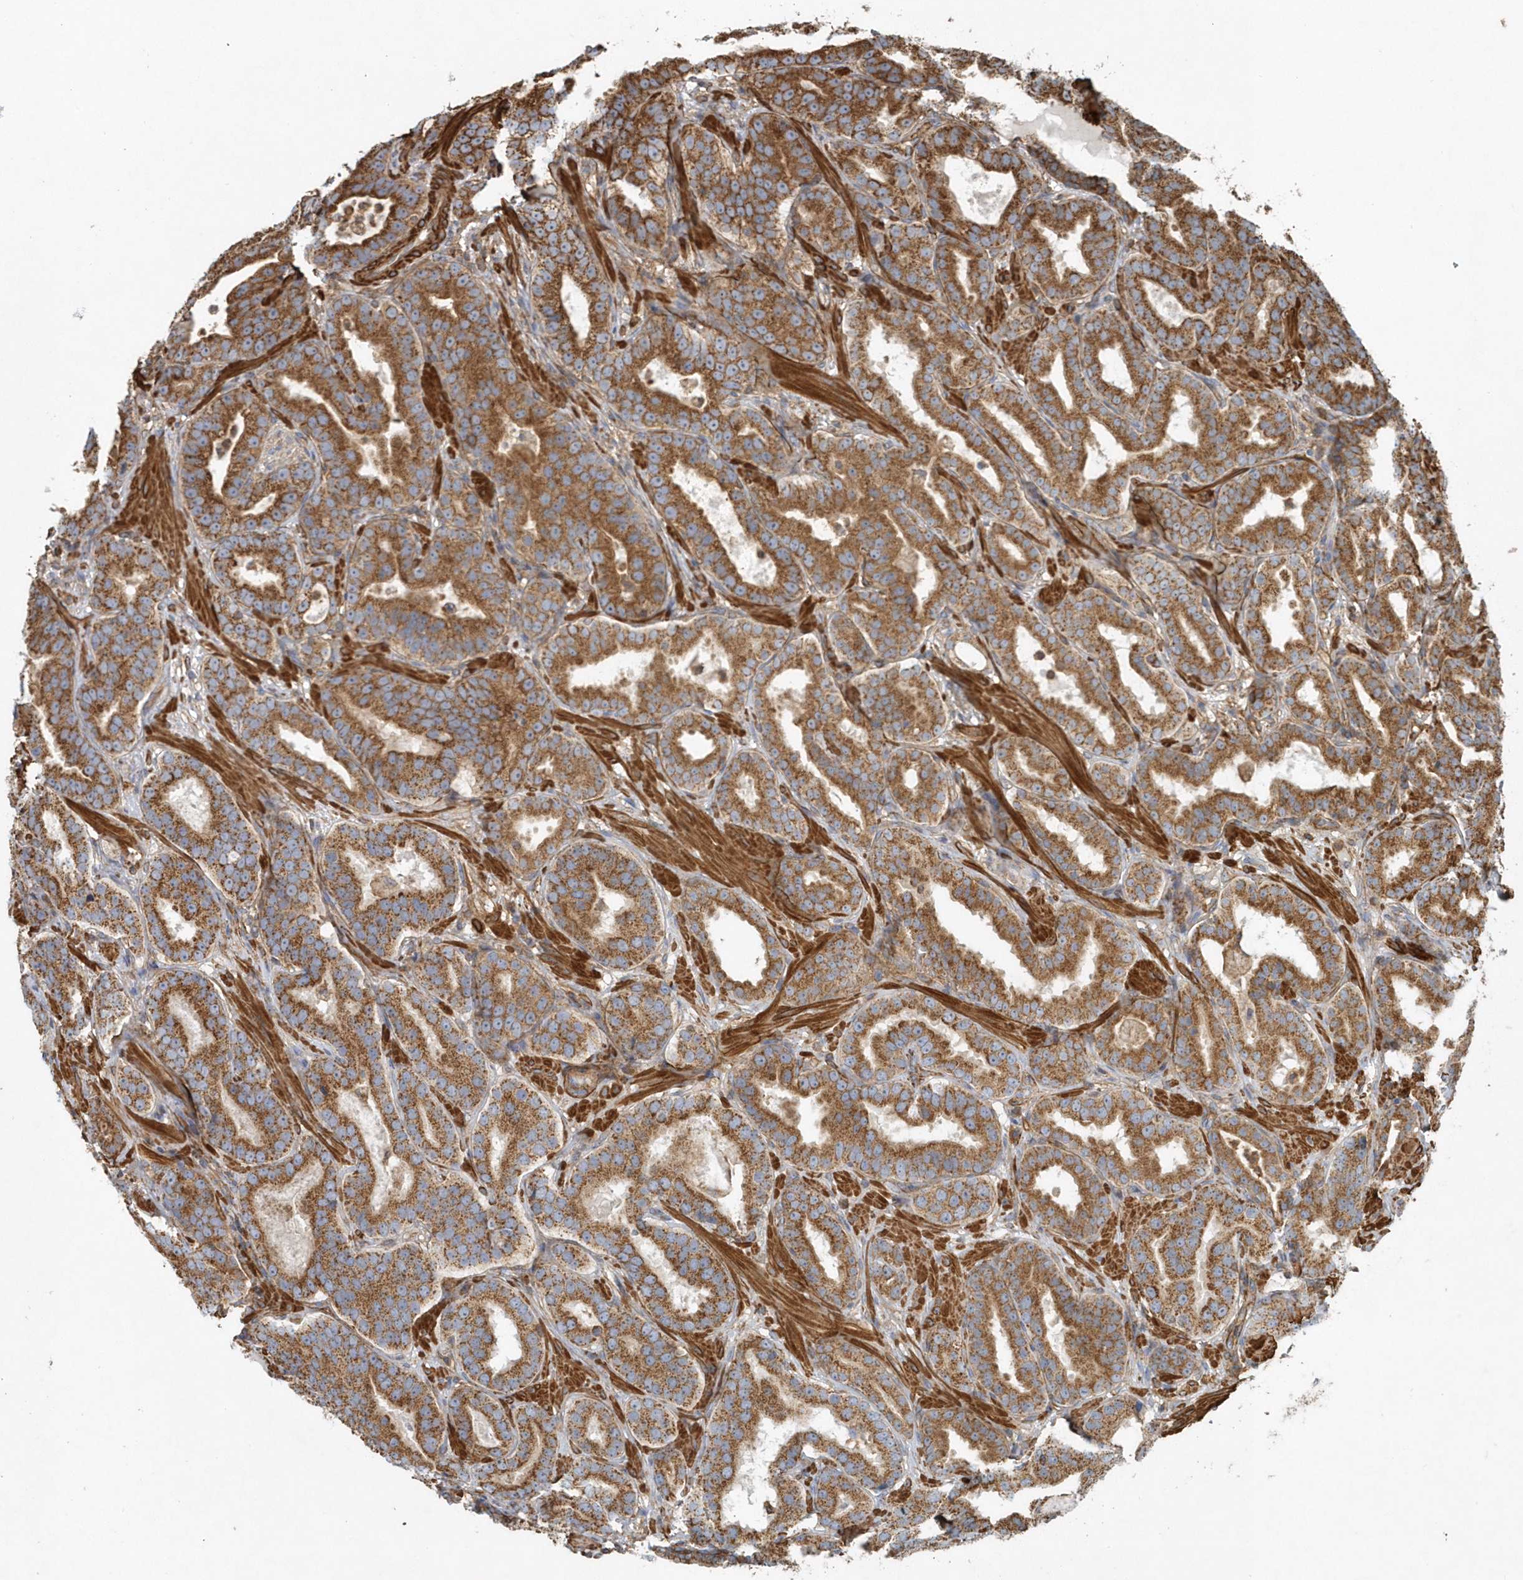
{"staining": {"intensity": "strong", "quantity": ">75%", "location": "cytoplasmic/membranous"}, "tissue": "prostate cancer", "cell_type": "Tumor cells", "image_type": "cancer", "snomed": [{"axis": "morphology", "description": "Adenocarcinoma, Low grade"}, {"axis": "topography", "description": "Prostate"}], "caption": "A histopathology image of prostate cancer (adenocarcinoma (low-grade)) stained for a protein demonstrates strong cytoplasmic/membranous brown staining in tumor cells. (IHC, brightfield microscopy, high magnification).", "gene": "MMUT", "patient": {"sex": "male", "age": 59}}